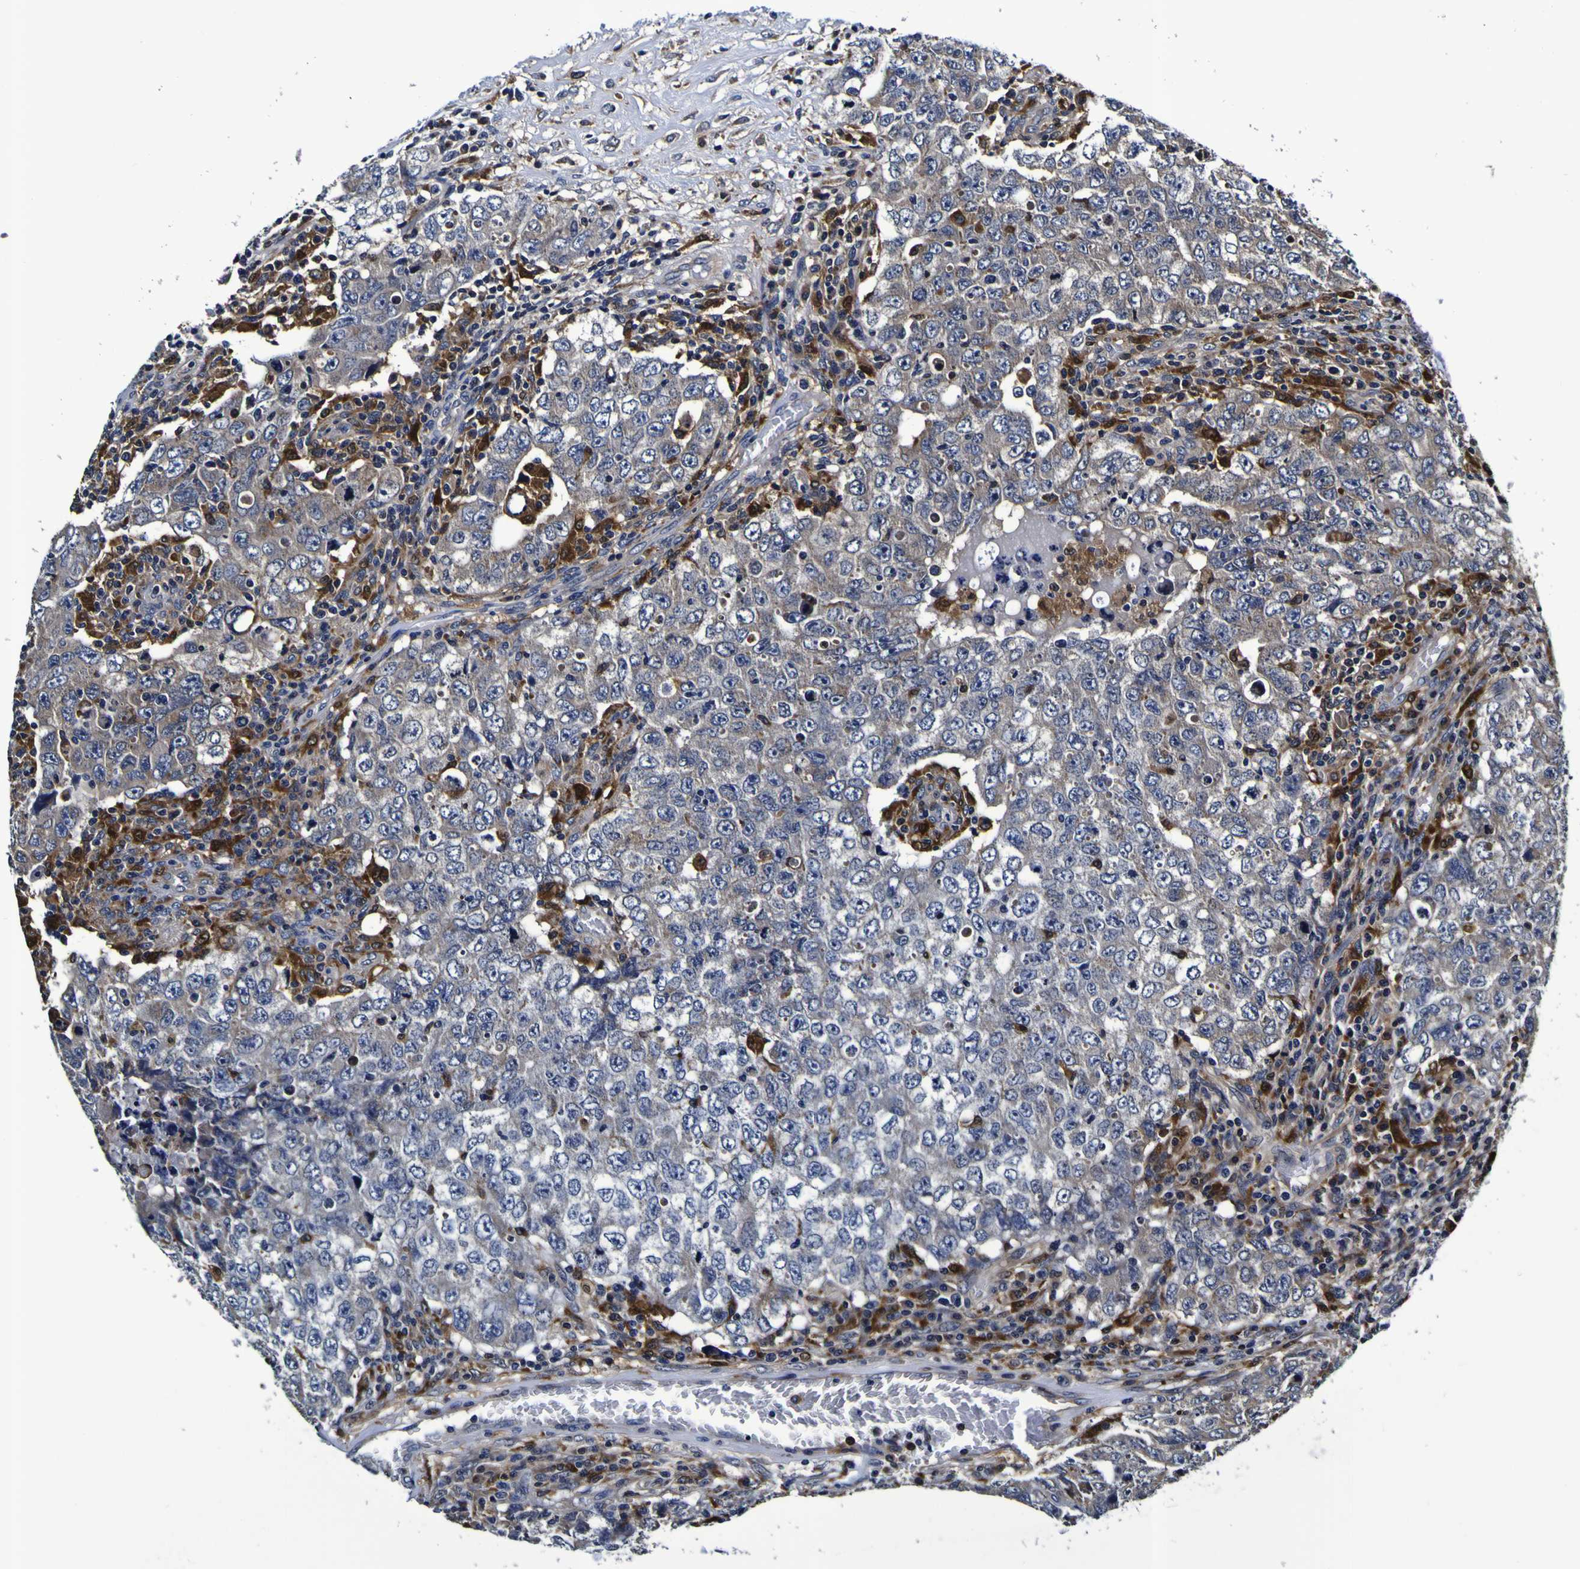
{"staining": {"intensity": "weak", "quantity": "<25%", "location": "cytoplasmic/membranous"}, "tissue": "testis cancer", "cell_type": "Tumor cells", "image_type": "cancer", "snomed": [{"axis": "morphology", "description": "Carcinoma, Embryonal, NOS"}, {"axis": "topography", "description": "Testis"}], "caption": "Immunohistochemistry histopathology image of neoplastic tissue: embryonal carcinoma (testis) stained with DAB (3,3'-diaminobenzidine) exhibits no significant protein positivity in tumor cells.", "gene": "GPX1", "patient": {"sex": "male", "age": 26}}